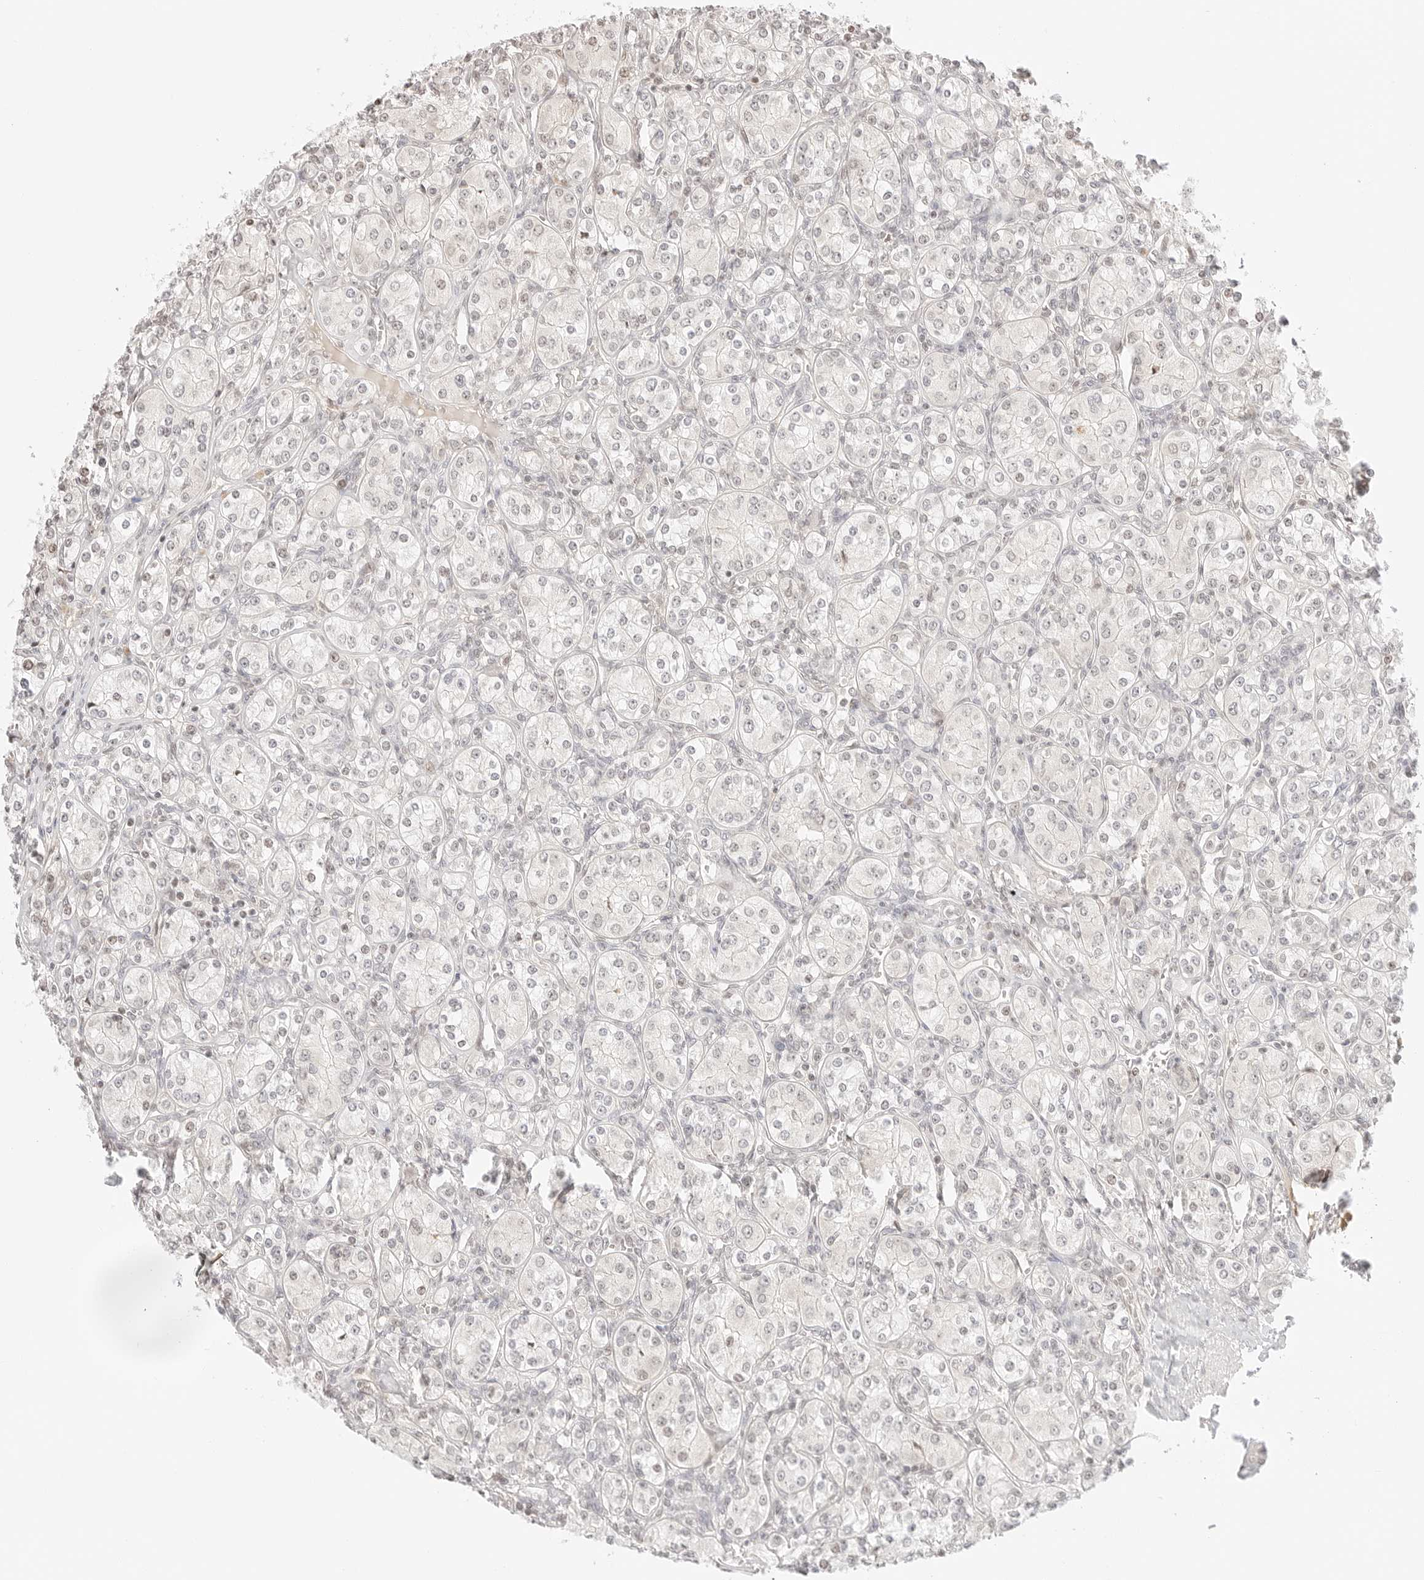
{"staining": {"intensity": "negative", "quantity": "none", "location": "none"}, "tissue": "renal cancer", "cell_type": "Tumor cells", "image_type": "cancer", "snomed": [{"axis": "morphology", "description": "Adenocarcinoma, NOS"}, {"axis": "topography", "description": "Kidney"}], "caption": "Protein analysis of renal adenocarcinoma exhibits no significant positivity in tumor cells. (IHC, brightfield microscopy, high magnification).", "gene": "RPS6KL1", "patient": {"sex": "male", "age": 77}}